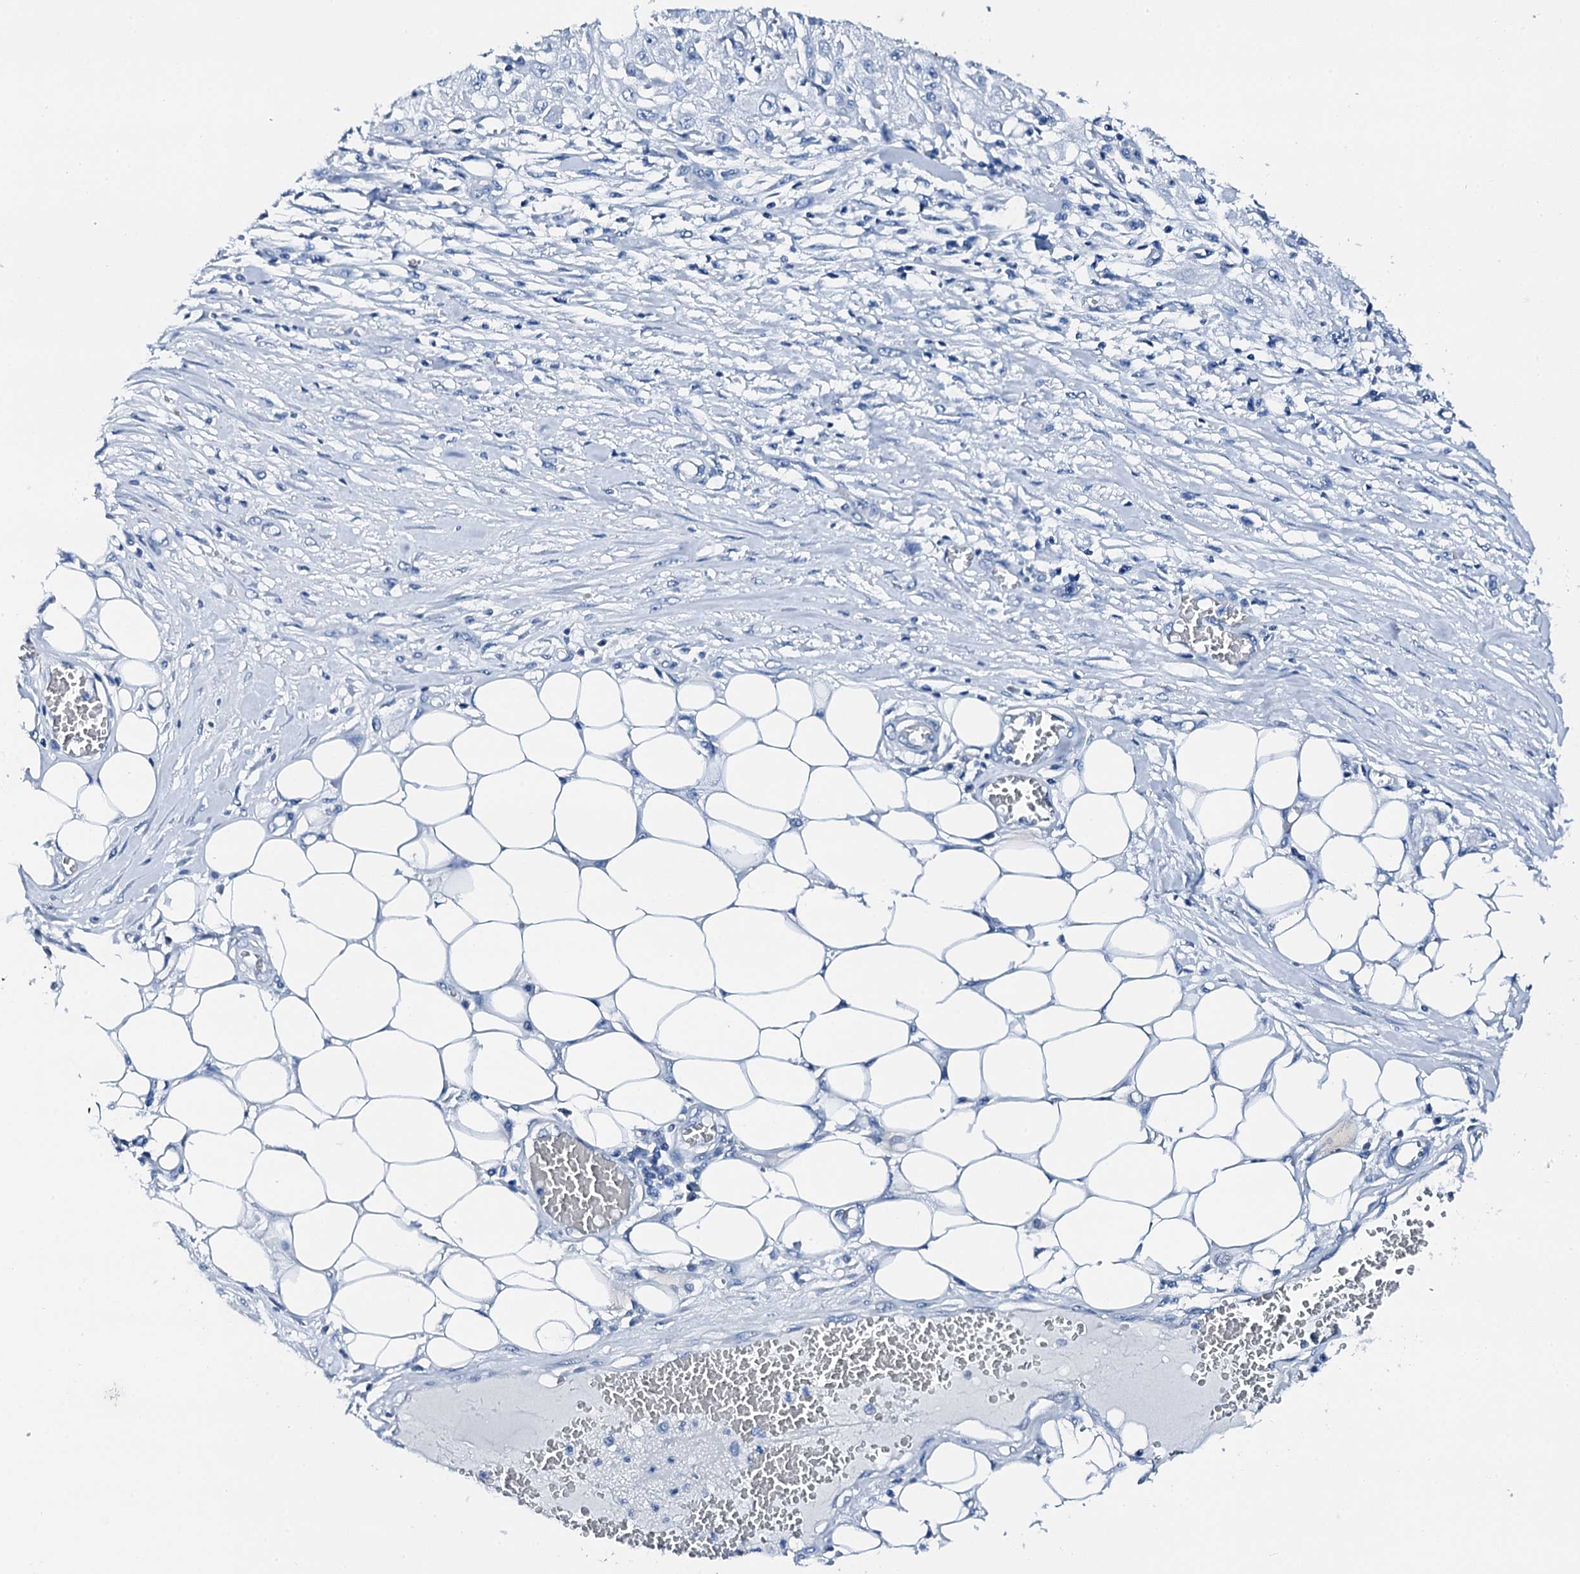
{"staining": {"intensity": "negative", "quantity": "none", "location": "none"}, "tissue": "skin cancer", "cell_type": "Tumor cells", "image_type": "cancer", "snomed": [{"axis": "morphology", "description": "Squamous cell carcinoma, NOS"}, {"axis": "morphology", "description": "Squamous cell carcinoma, metastatic, NOS"}, {"axis": "topography", "description": "Skin"}, {"axis": "topography", "description": "Lymph node"}], "caption": "Tumor cells show no significant expression in skin cancer.", "gene": "PTH", "patient": {"sex": "male", "age": 75}}